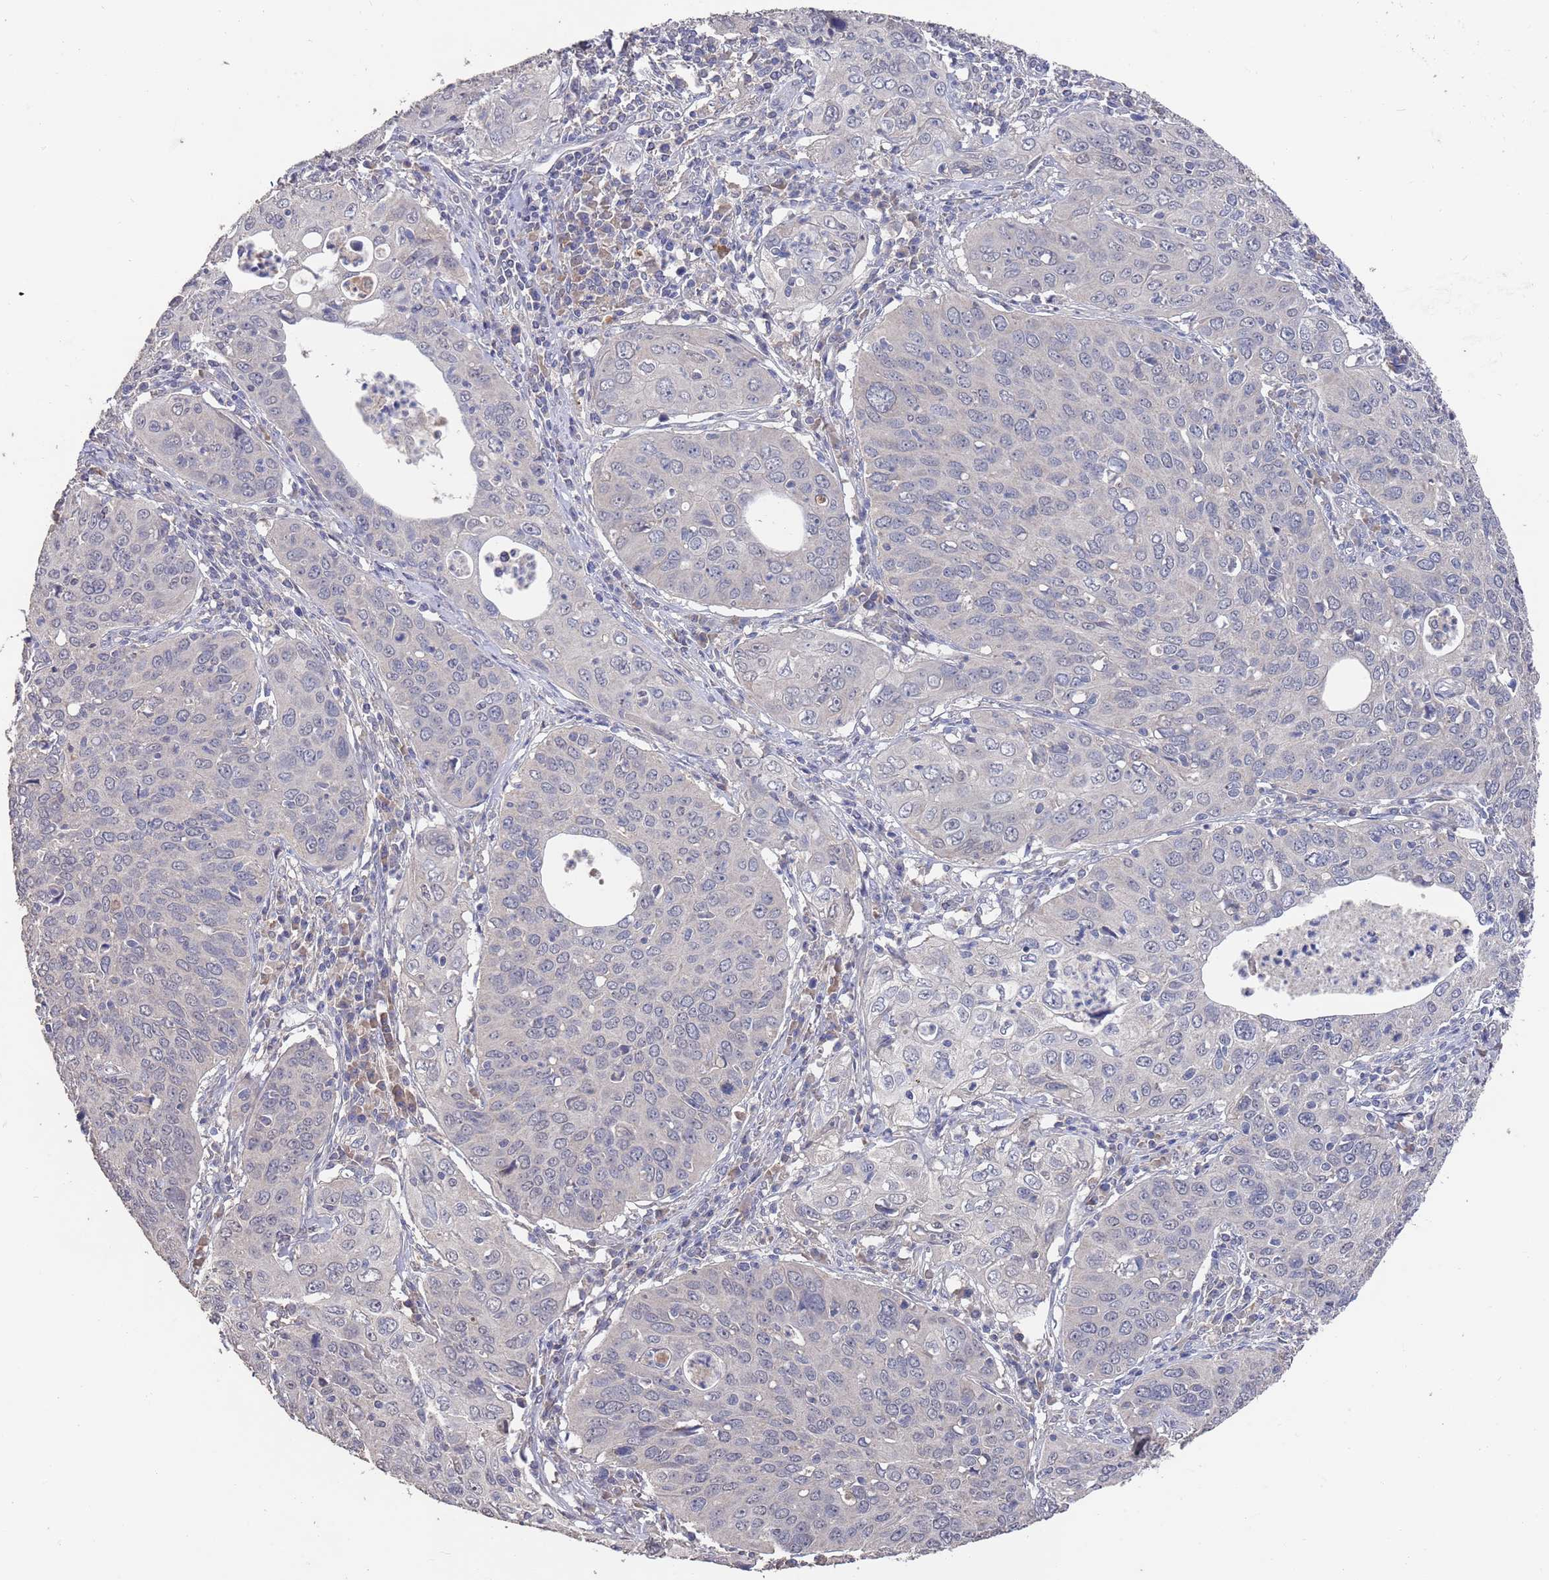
{"staining": {"intensity": "negative", "quantity": "none", "location": "none"}, "tissue": "cervical cancer", "cell_type": "Tumor cells", "image_type": "cancer", "snomed": [{"axis": "morphology", "description": "Squamous cell carcinoma, NOS"}, {"axis": "topography", "description": "Cervix"}], "caption": "High magnification brightfield microscopy of cervical cancer stained with DAB (3,3'-diaminobenzidine) (brown) and counterstained with hematoxylin (blue): tumor cells show no significant expression.", "gene": "BTBD18", "patient": {"sex": "female", "age": 36}}